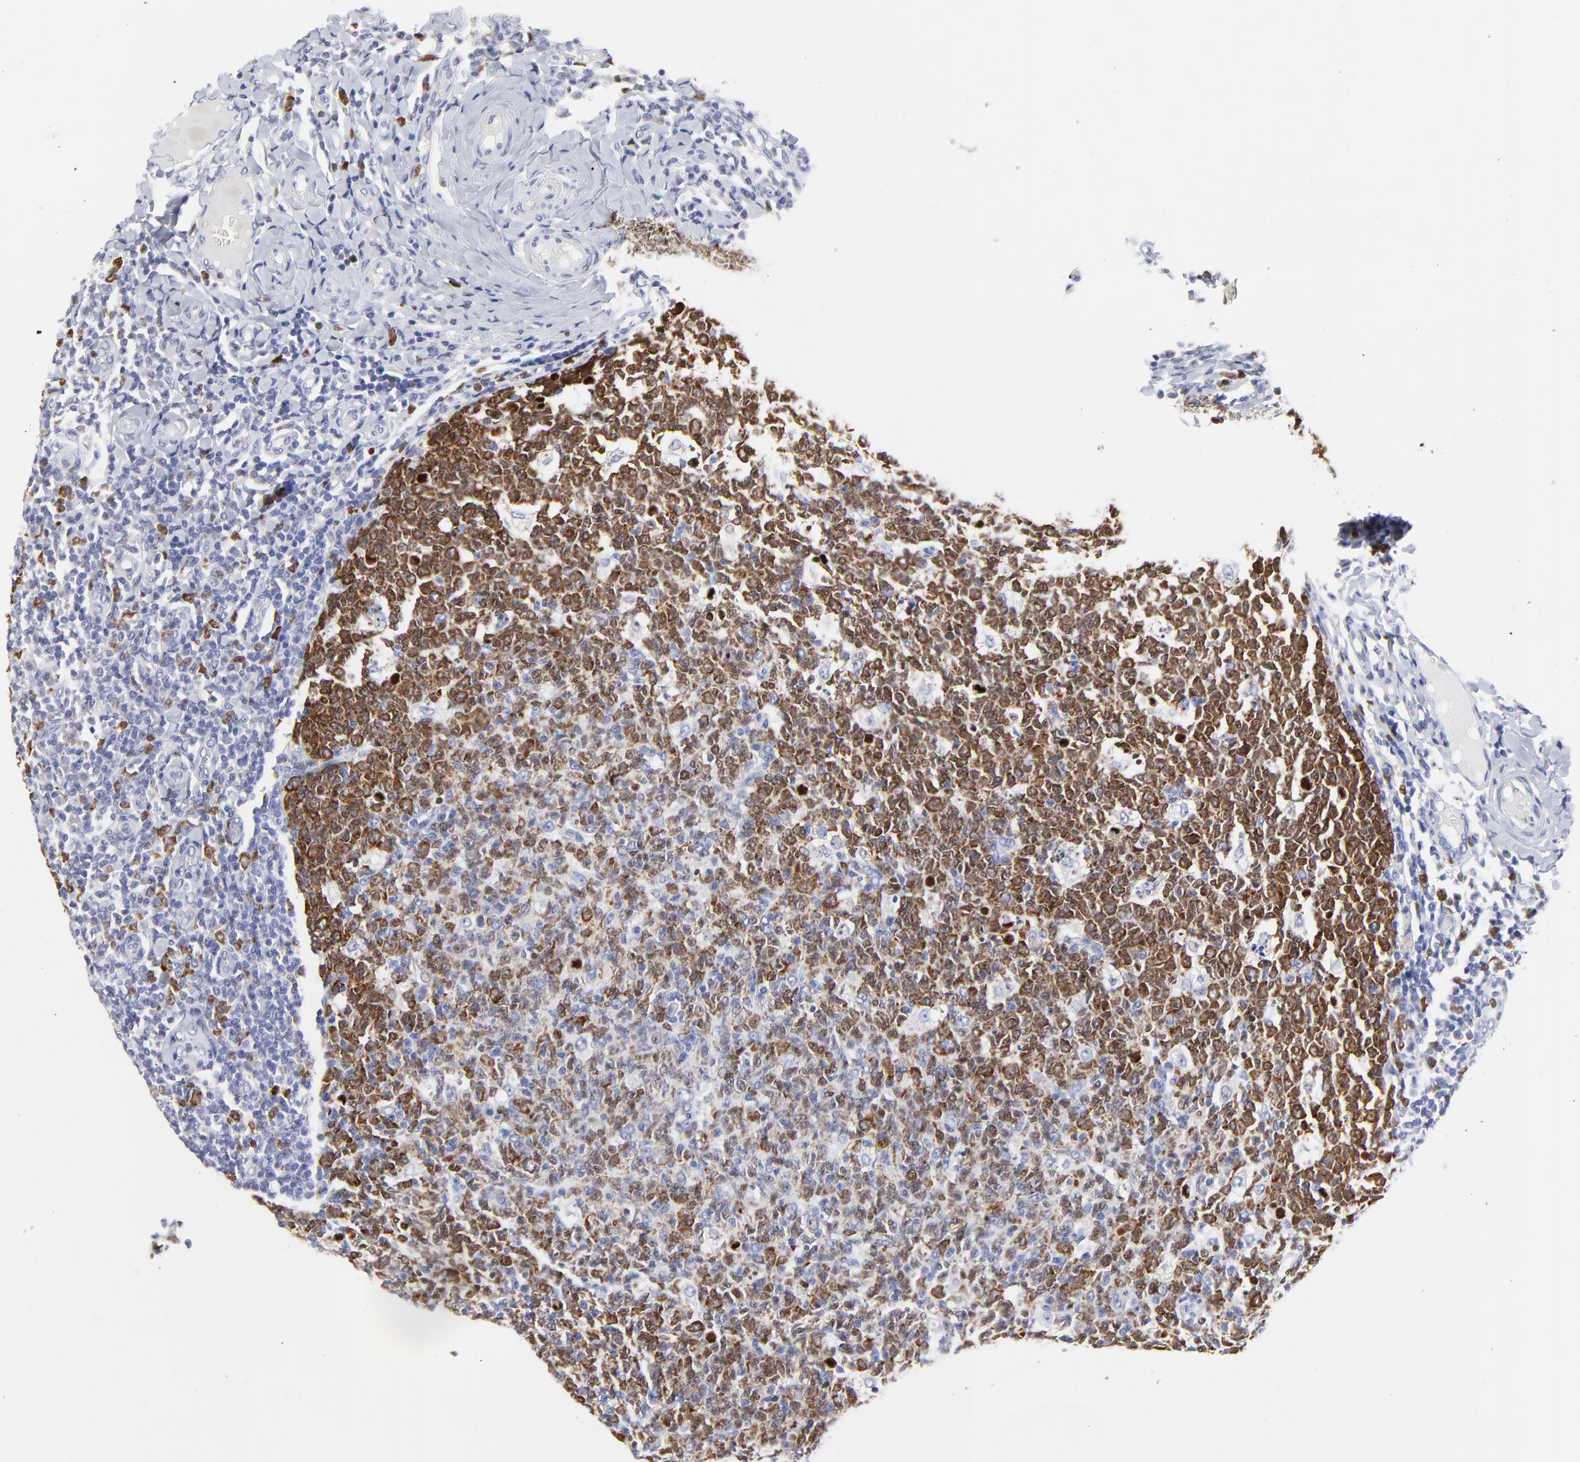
{"staining": {"intensity": "moderate", "quantity": ">75%", "location": "cytoplasmic/membranous,nuclear"}, "tissue": "tonsil", "cell_type": "Germinal center cells", "image_type": "normal", "snomed": [{"axis": "morphology", "description": "Normal tissue, NOS"}, {"axis": "topography", "description": "Tonsil"}], "caption": "This is an image of IHC staining of benign tonsil, which shows moderate staining in the cytoplasmic/membranous,nuclear of germinal center cells.", "gene": "NCAPH", "patient": {"sex": "male", "age": 6}}